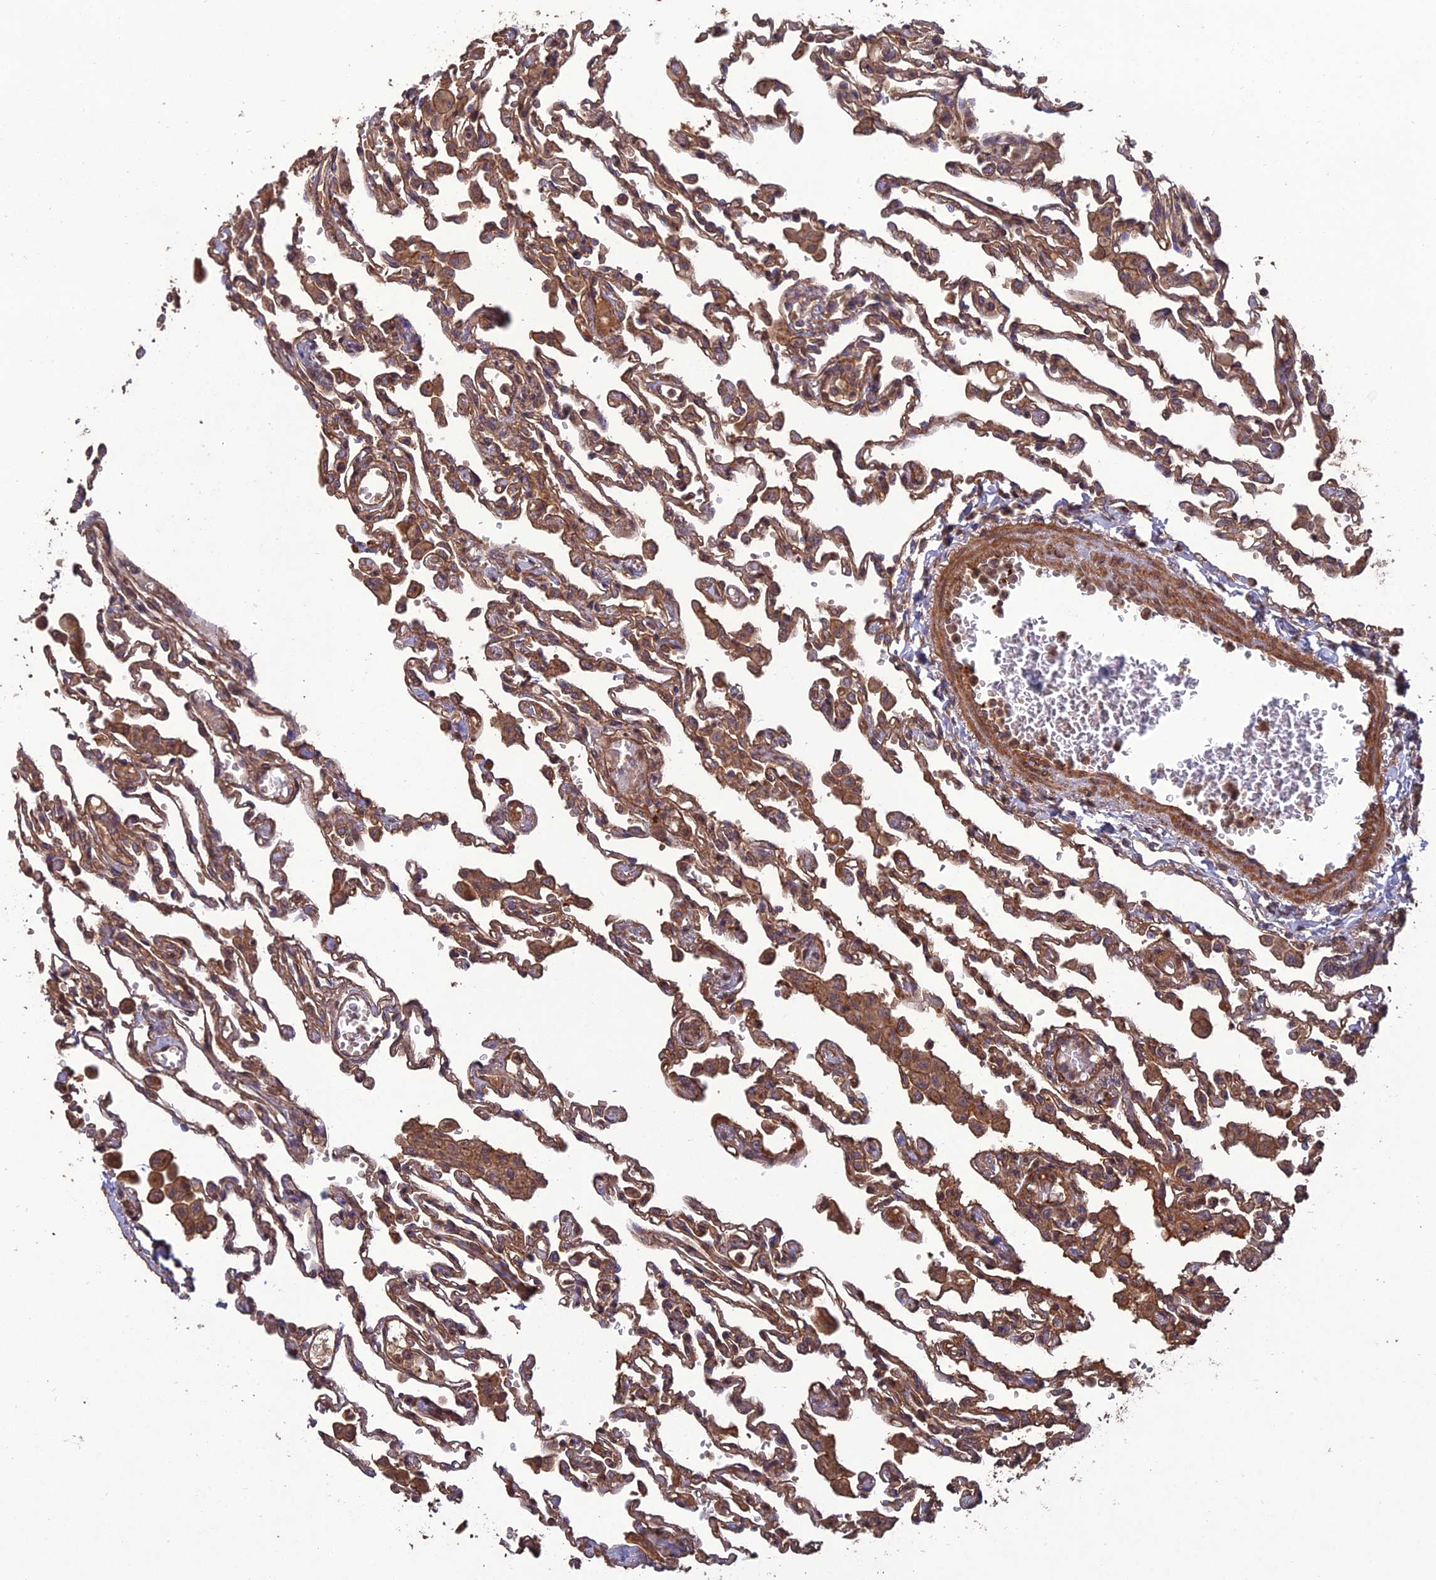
{"staining": {"intensity": "moderate", "quantity": ">75%", "location": "cytoplasmic/membranous"}, "tissue": "lung", "cell_type": "Alveolar cells", "image_type": "normal", "snomed": [{"axis": "morphology", "description": "Normal tissue, NOS"}, {"axis": "topography", "description": "Bronchus"}, {"axis": "topography", "description": "Lung"}], "caption": "Immunohistochemistry (IHC) (DAB (3,3'-diaminobenzidine)) staining of benign human lung shows moderate cytoplasmic/membranous protein expression in about >75% of alveolar cells.", "gene": "ATP6V0A2", "patient": {"sex": "female", "age": 49}}